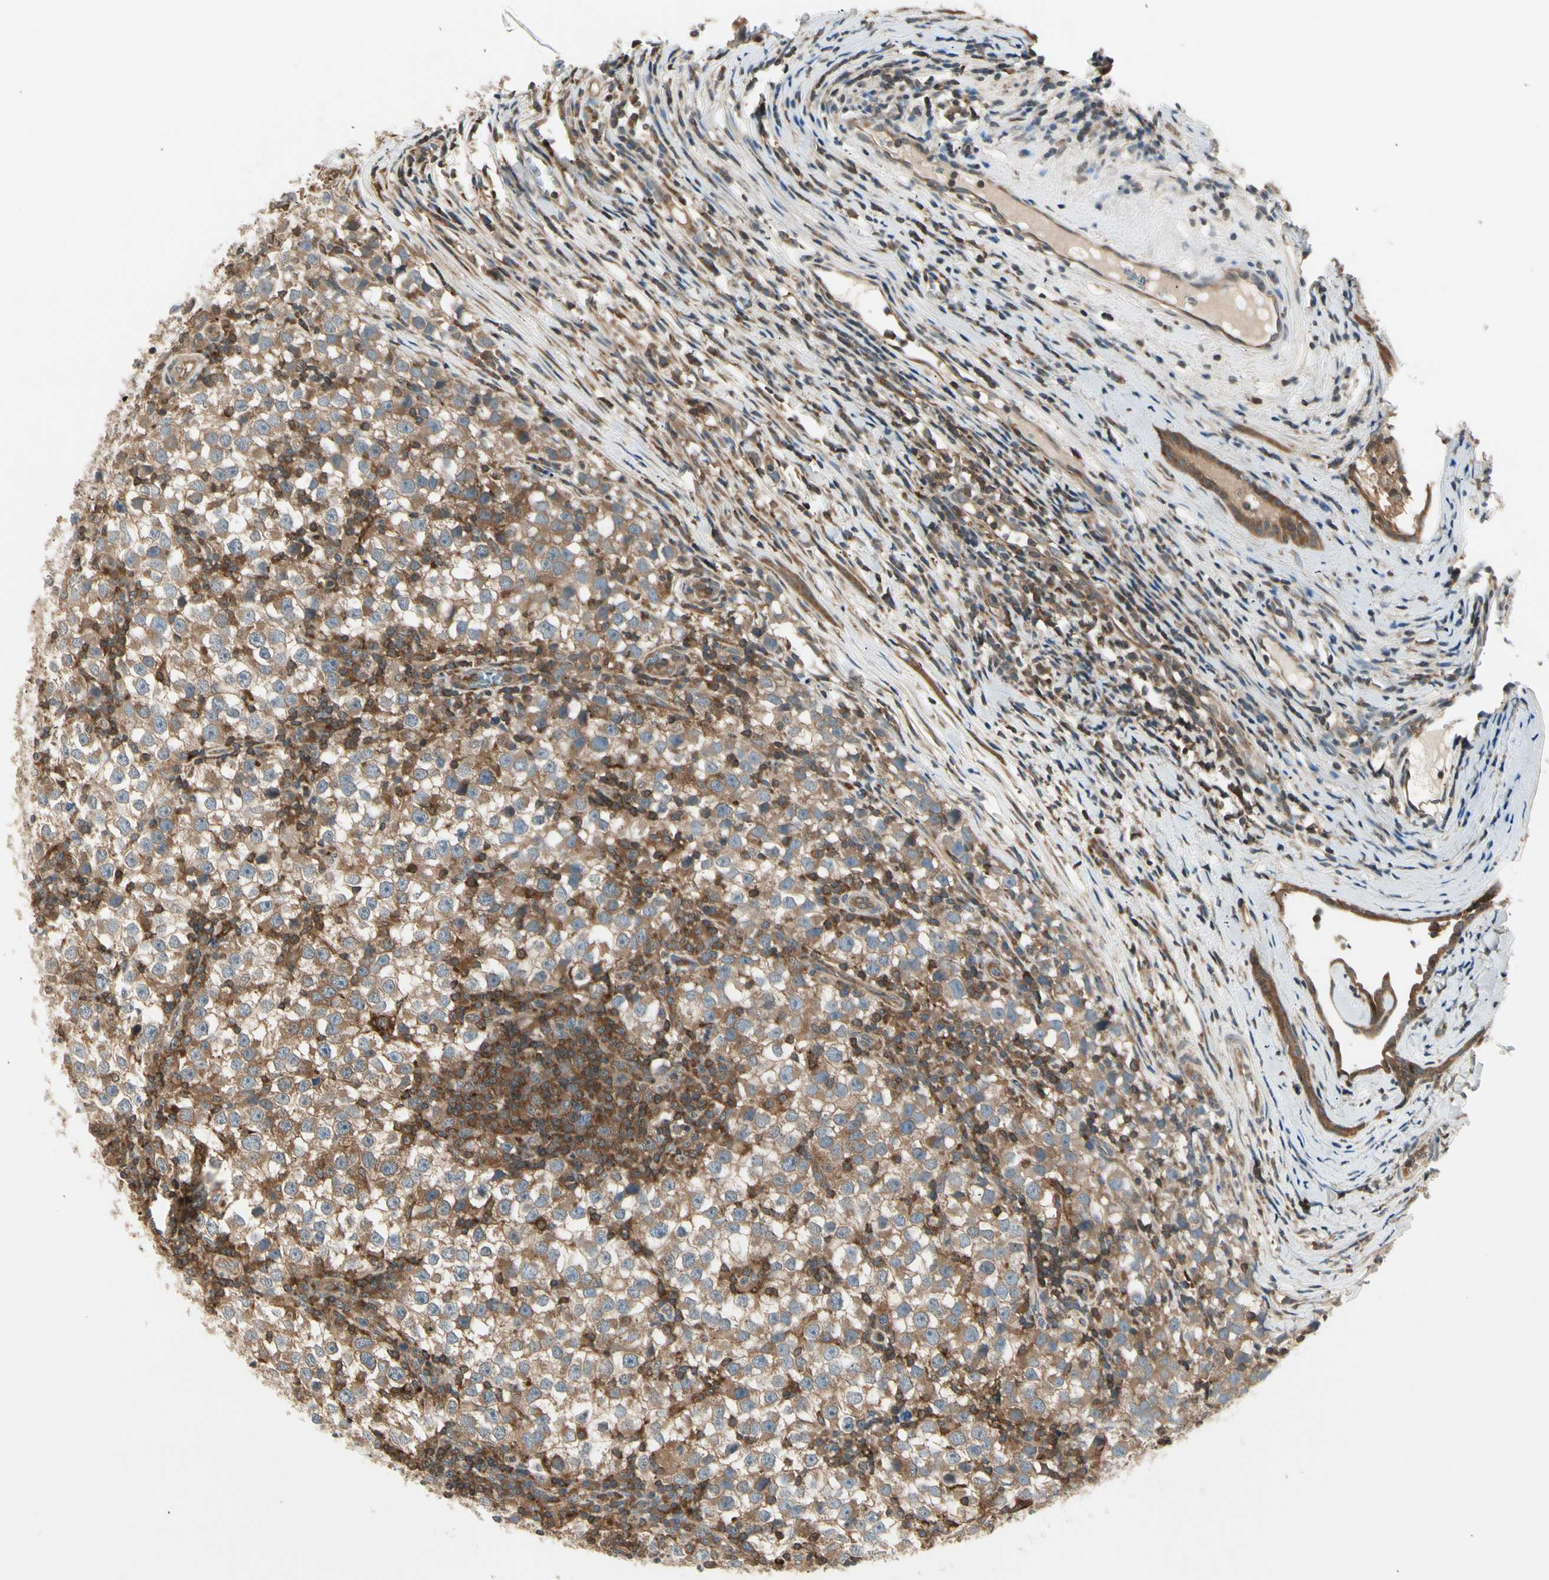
{"staining": {"intensity": "weak", "quantity": ">75%", "location": "cytoplasmic/membranous"}, "tissue": "testis cancer", "cell_type": "Tumor cells", "image_type": "cancer", "snomed": [{"axis": "morphology", "description": "Seminoma, NOS"}, {"axis": "topography", "description": "Testis"}], "caption": "A brown stain labels weak cytoplasmic/membranous expression of a protein in human seminoma (testis) tumor cells.", "gene": "OXSR1", "patient": {"sex": "male", "age": 65}}